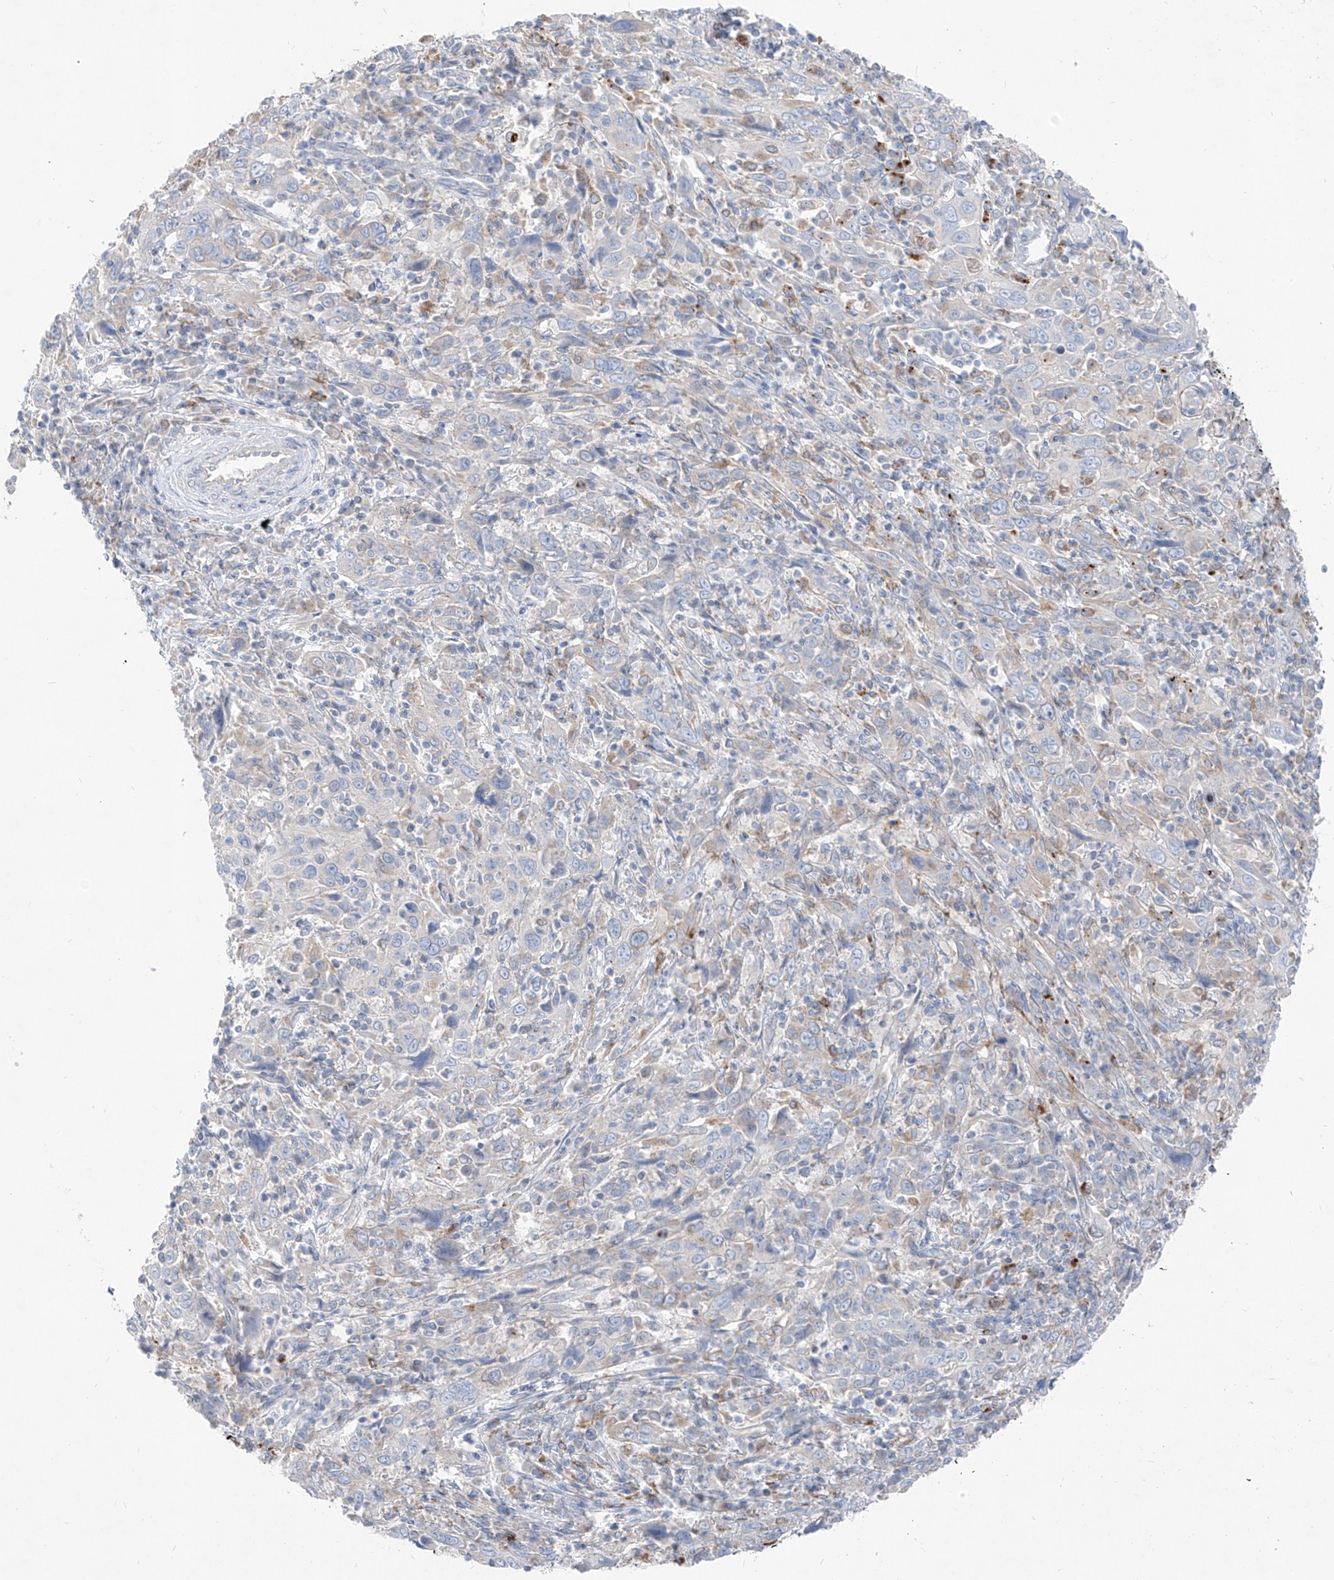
{"staining": {"intensity": "negative", "quantity": "none", "location": "none"}, "tissue": "cervical cancer", "cell_type": "Tumor cells", "image_type": "cancer", "snomed": [{"axis": "morphology", "description": "Squamous cell carcinoma, NOS"}, {"axis": "topography", "description": "Cervix"}], "caption": "Human cervical cancer (squamous cell carcinoma) stained for a protein using immunohistochemistry (IHC) demonstrates no positivity in tumor cells.", "gene": "GPR137C", "patient": {"sex": "female", "age": 46}}